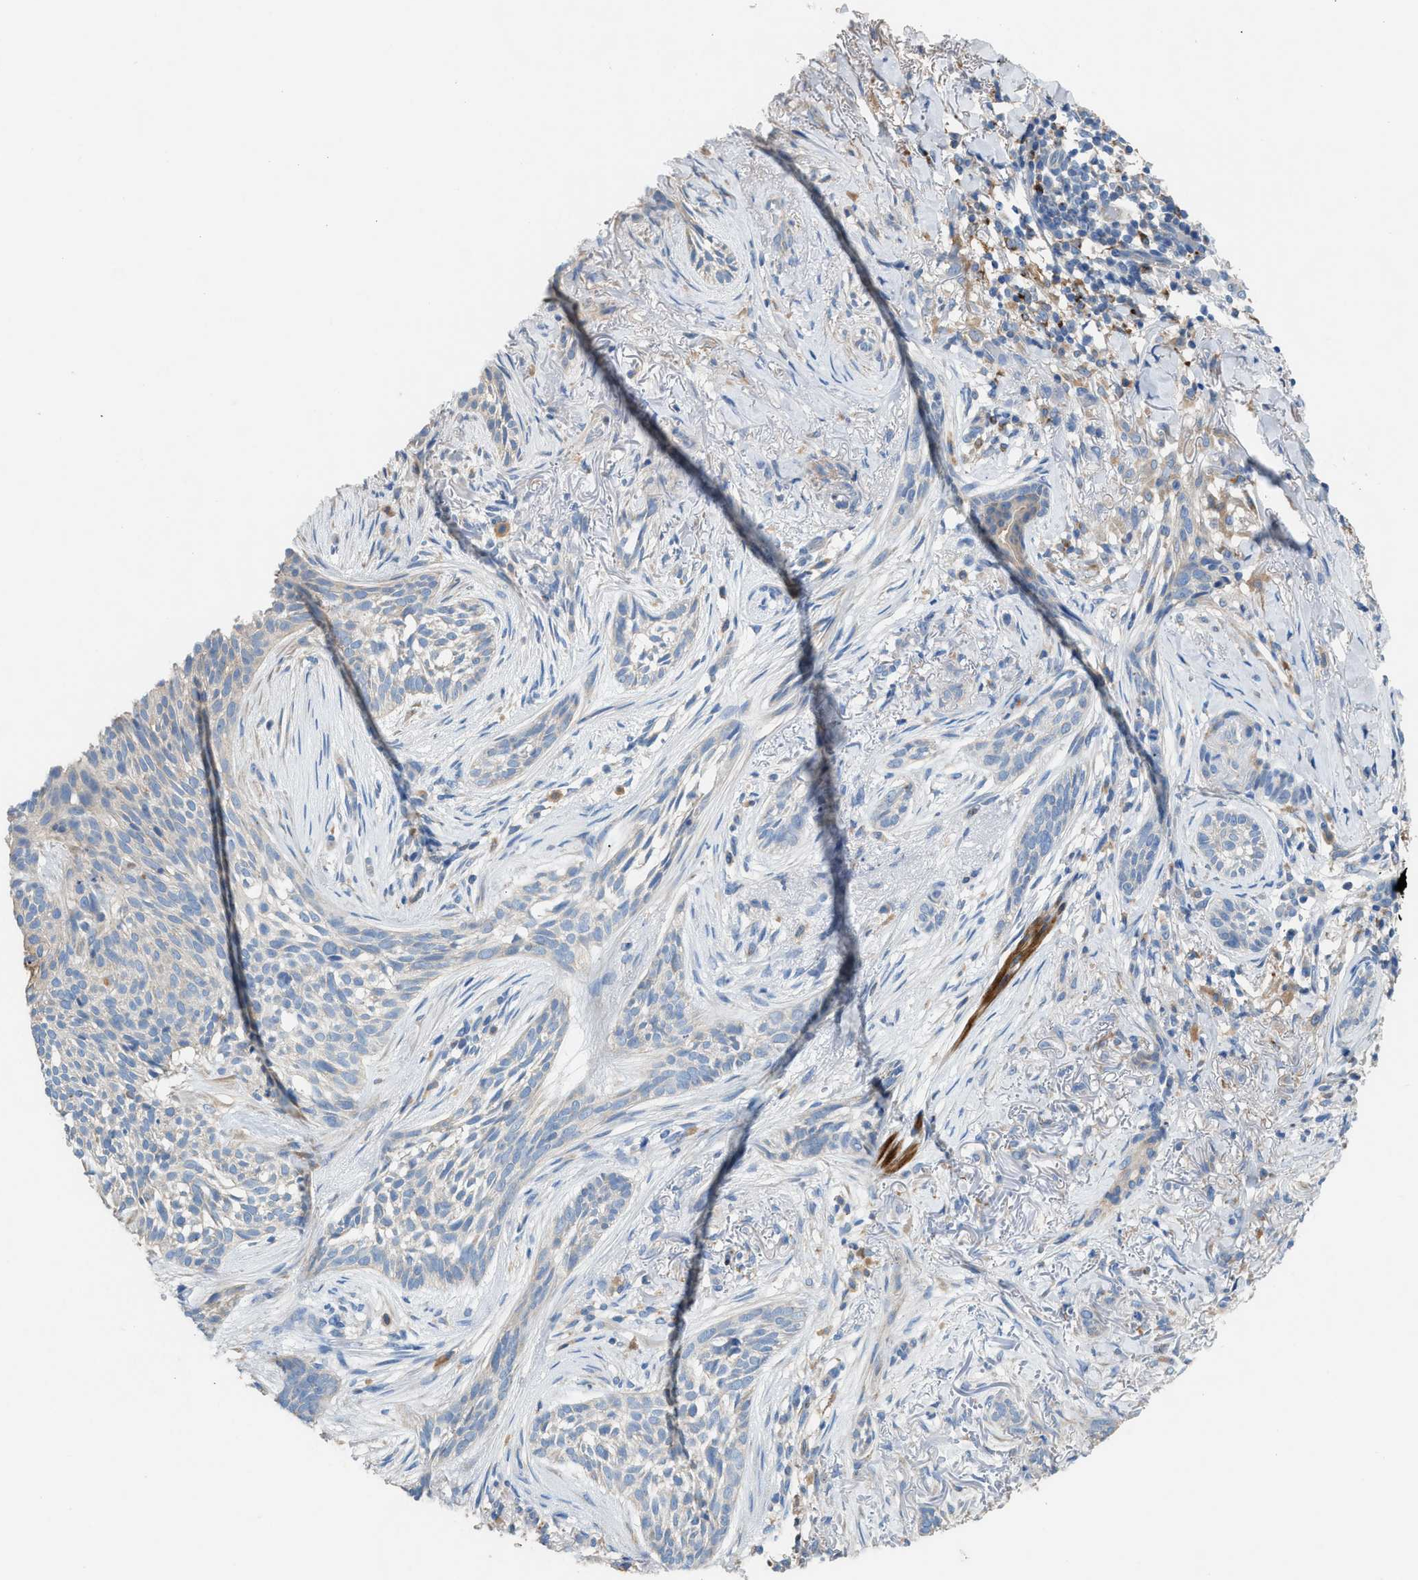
{"staining": {"intensity": "negative", "quantity": "none", "location": "none"}, "tissue": "skin cancer", "cell_type": "Tumor cells", "image_type": "cancer", "snomed": [{"axis": "morphology", "description": "Basal cell carcinoma"}, {"axis": "topography", "description": "Skin"}], "caption": "Basal cell carcinoma (skin) stained for a protein using immunohistochemistry reveals no positivity tumor cells.", "gene": "AOAH", "patient": {"sex": "female", "age": 88}}